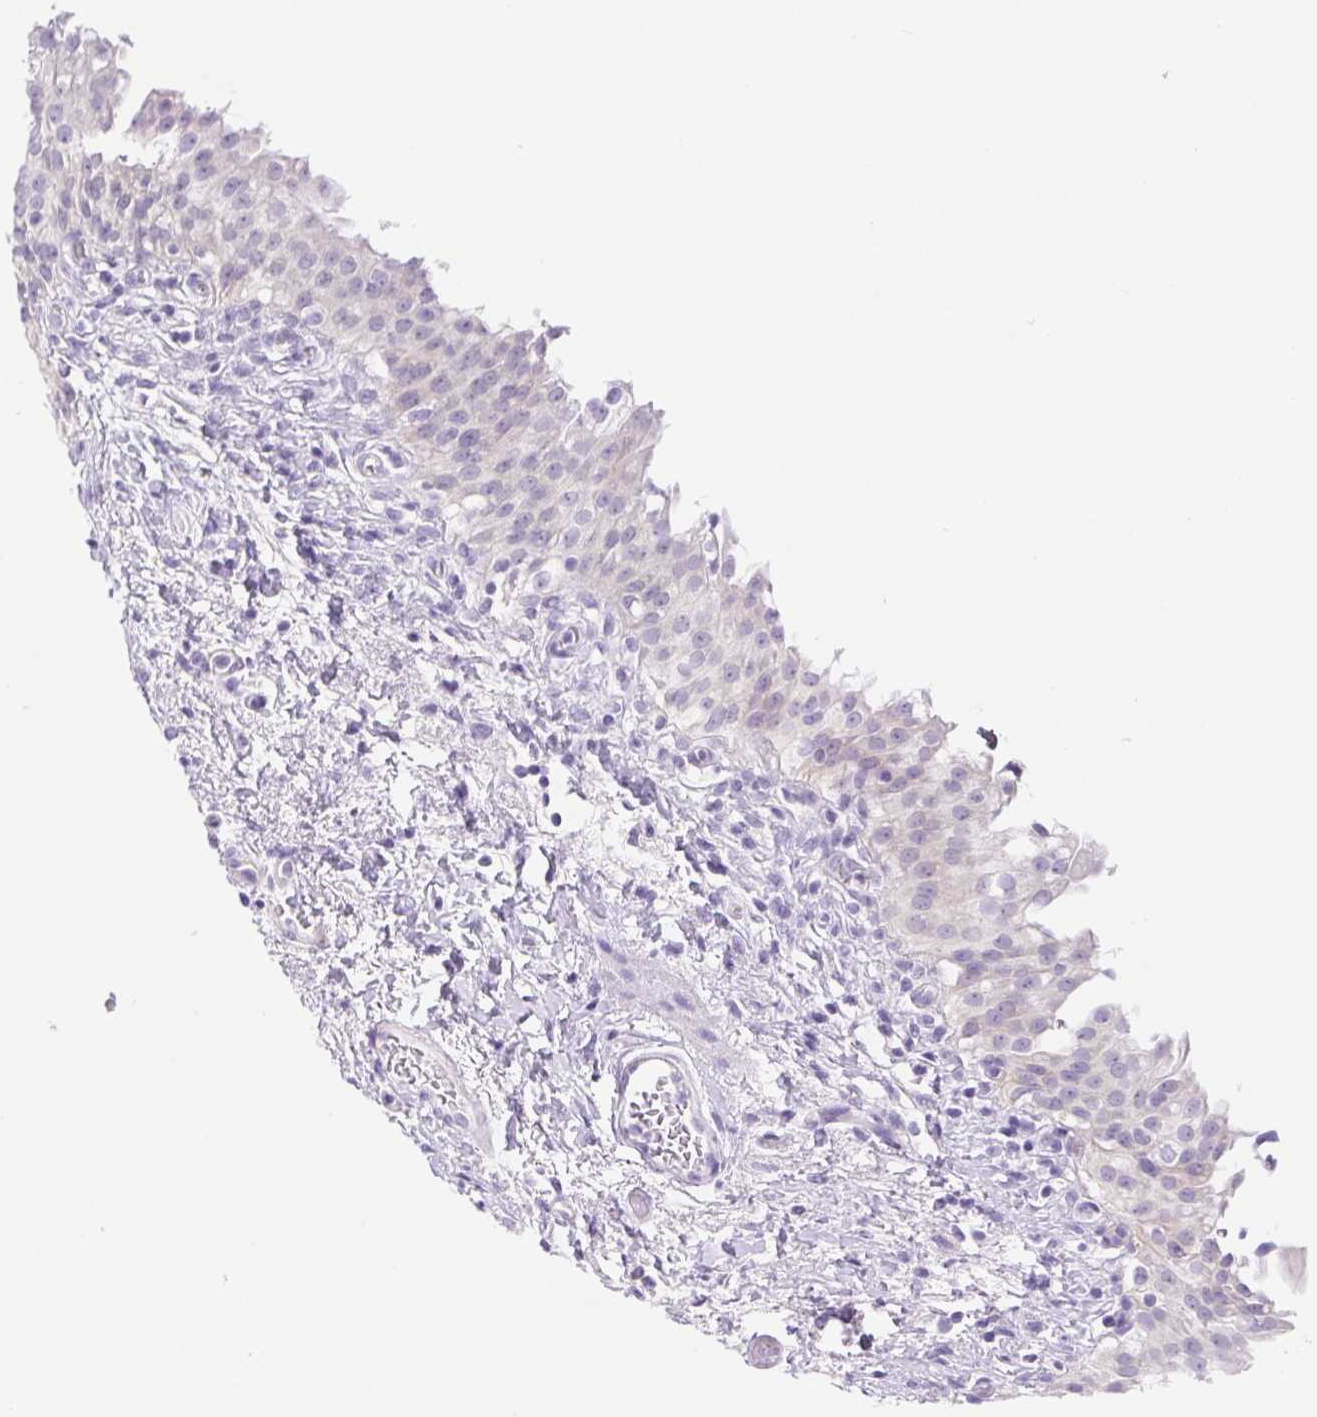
{"staining": {"intensity": "negative", "quantity": "none", "location": "none"}, "tissue": "urinary bladder", "cell_type": "Urothelial cells", "image_type": "normal", "snomed": [{"axis": "morphology", "description": "Normal tissue, NOS"}, {"axis": "topography", "description": "Urinary bladder"}, {"axis": "topography", "description": "Peripheral nerve tissue"}], "caption": "The immunohistochemistry (IHC) image has no significant expression in urothelial cells of urinary bladder. (DAB immunohistochemistry (IHC) with hematoxylin counter stain).", "gene": "DYNC2LI1", "patient": {"sex": "female", "age": 60}}